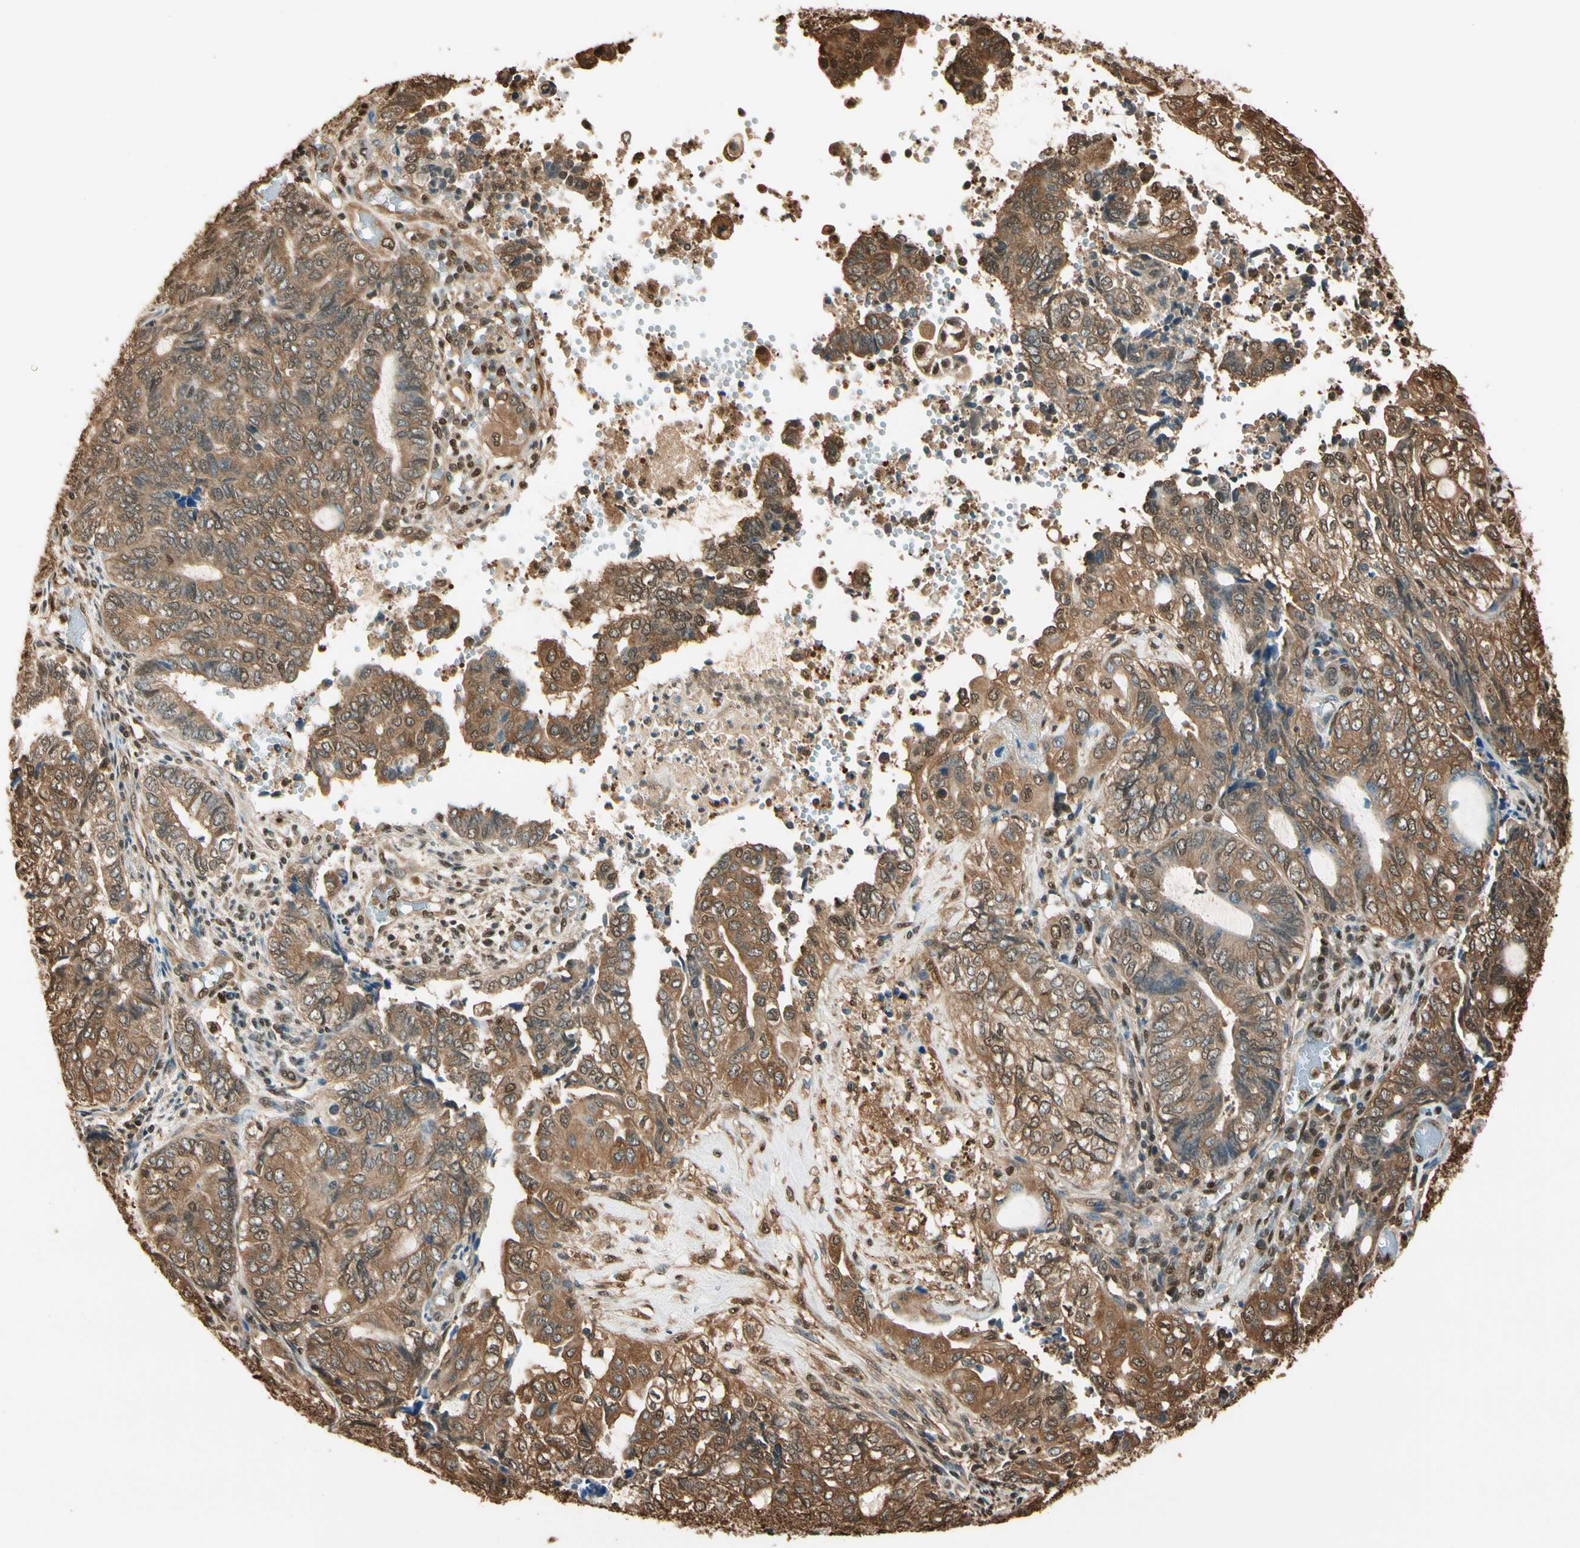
{"staining": {"intensity": "moderate", "quantity": ">75%", "location": "cytoplasmic/membranous,nuclear"}, "tissue": "endometrial cancer", "cell_type": "Tumor cells", "image_type": "cancer", "snomed": [{"axis": "morphology", "description": "Adenocarcinoma, NOS"}, {"axis": "topography", "description": "Uterus"}, {"axis": "topography", "description": "Endometrium"}], "caption": "A brown stain highlights moderate cytoplasmic/membranous and nuclear staining of a protein in endometrial cancer (adenocarcinoma) tumor cells.", "gene": "PNCK", "patient": {"sex": "female", "age": 70}}